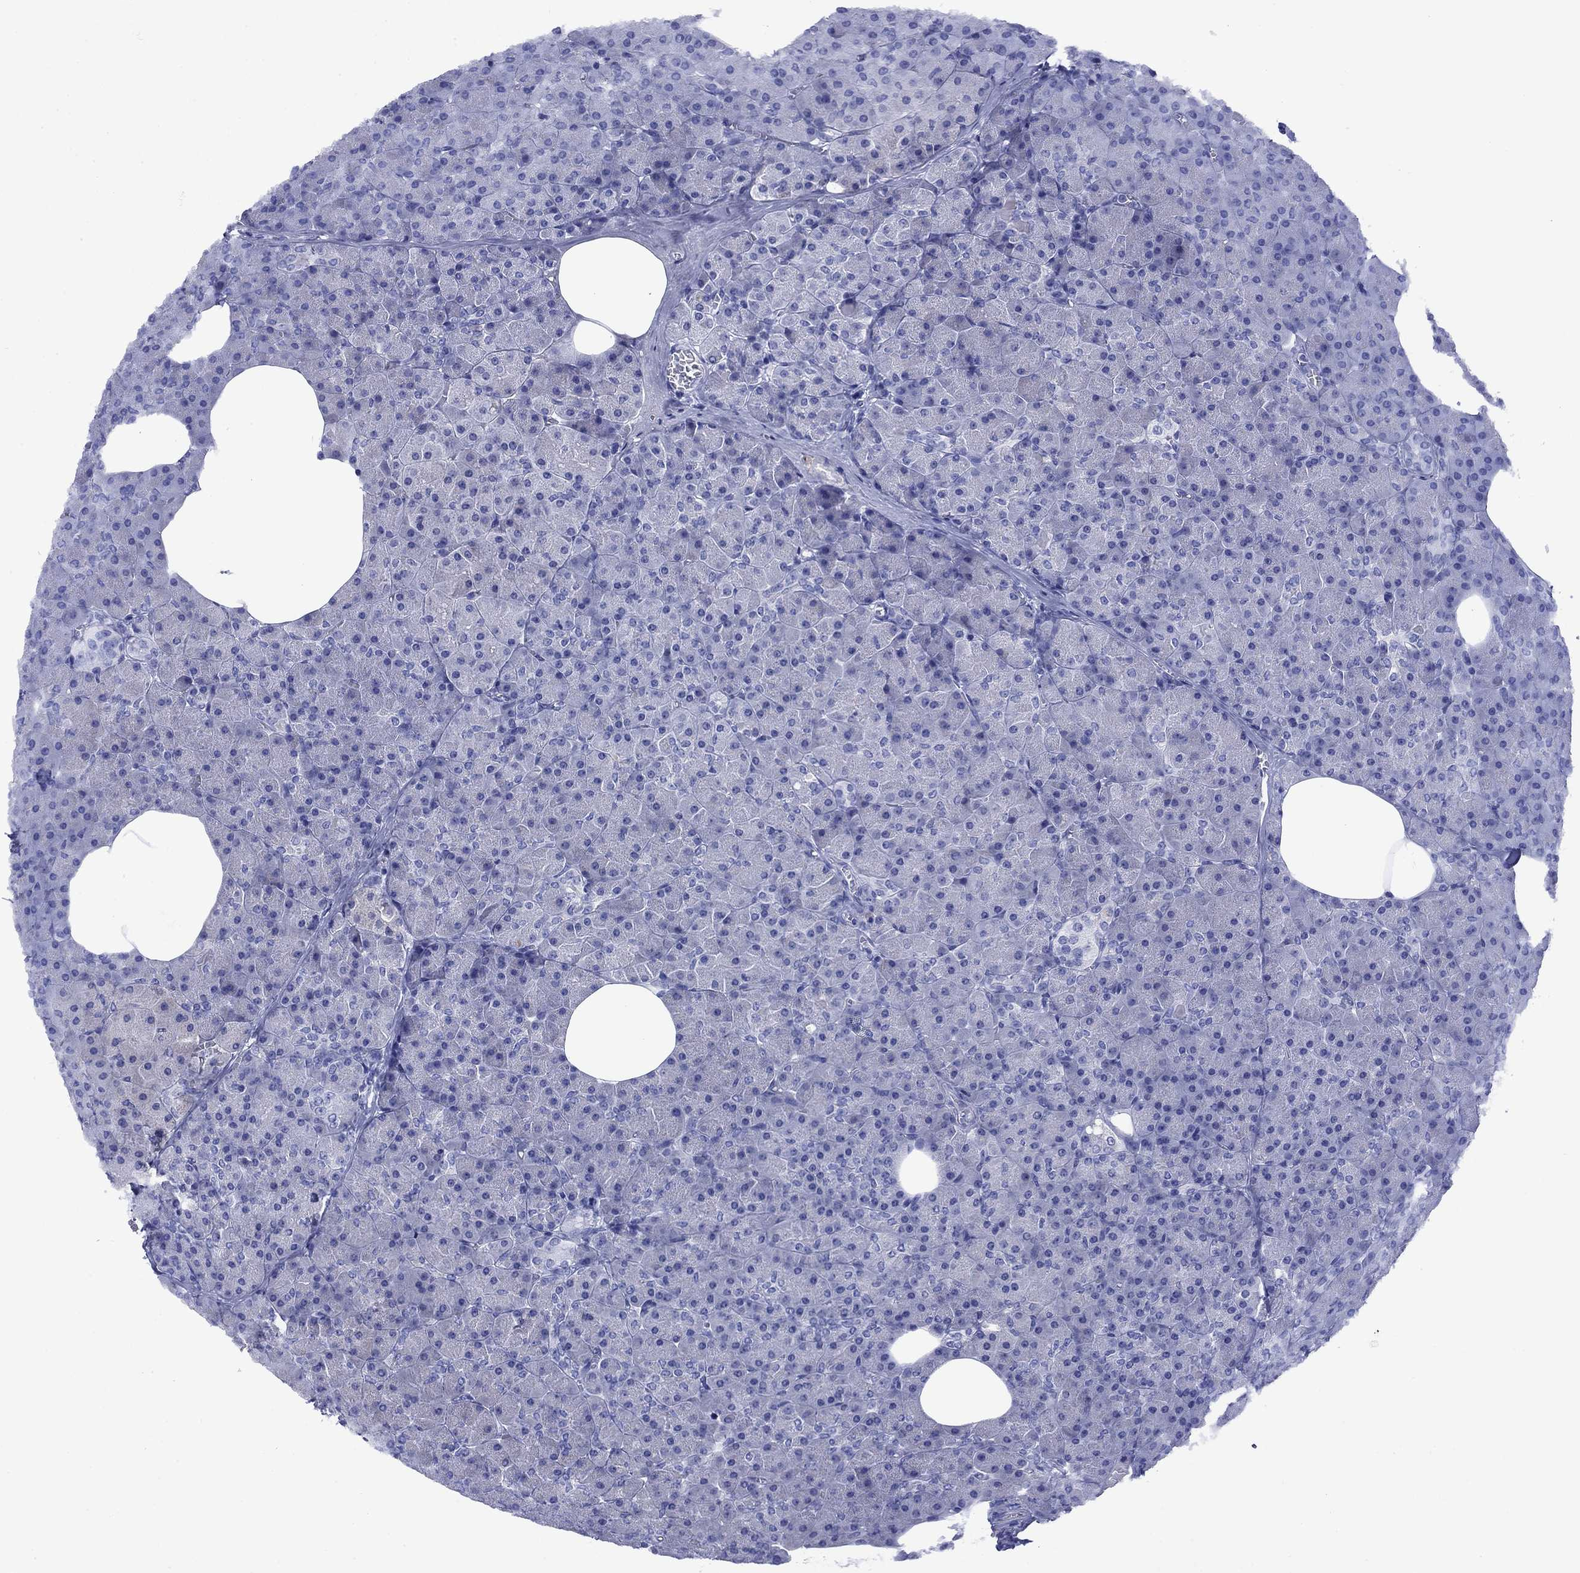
{"staining": {"intensity": "negative", "quantity": "none", "location": "none"}, "tissue": "pancreas", "cell_type": "Exocrine glandular cells", "image_type": "normal", "snomed": [{"axis": "morphology", "description": "Normal tissue, NOS"}, {"axis": "topography", "description": "Pancreas"}], "caption": "High magnification brightfield microscopy of benign pancreas stained with DAB (3,3'-diaminobenzidine) (brown) and counterstained with hematoxylin (blue): exocrine glandular cells show no significant positivity.", "gene": "GIP", "patient": {"sex": "female", "age": 45}}